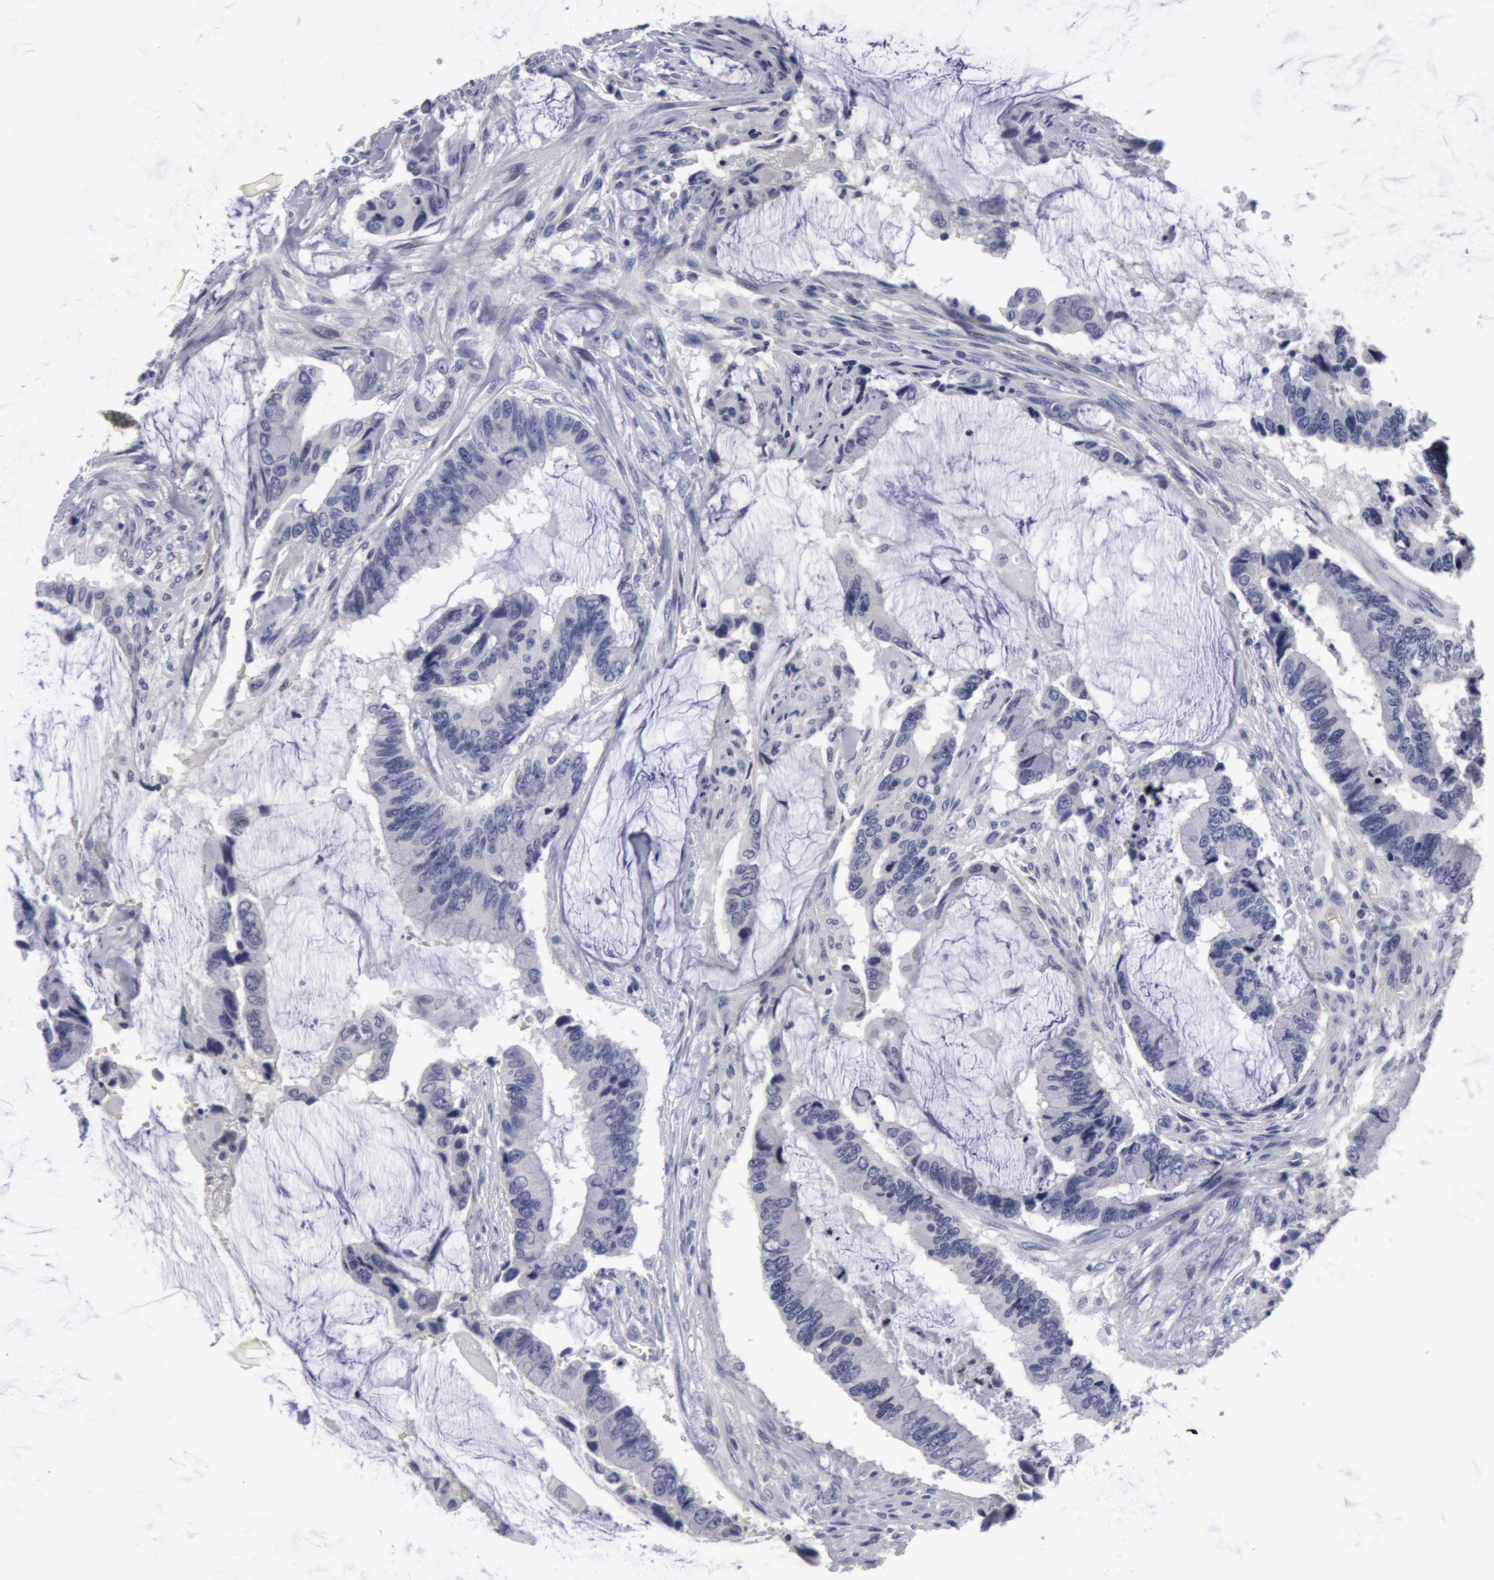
{"staining": {"intensity": "negative", "quantity": "none", "location": "none"}, "tissue": "colorectal cancer", "cell_type": "Tumor cells", "image_type": "cancer", "snomed": [{"axis": "morphology", "description": "Adenocarcinoma, NOS"}, {"axis": "topography", "description": "Rectum"}], "caption": "The image reveals no significant staining in tumor cells of colorectal cancer.", "gene": "NLGN4X", "patient": {"sex": "female", "age": 59}}